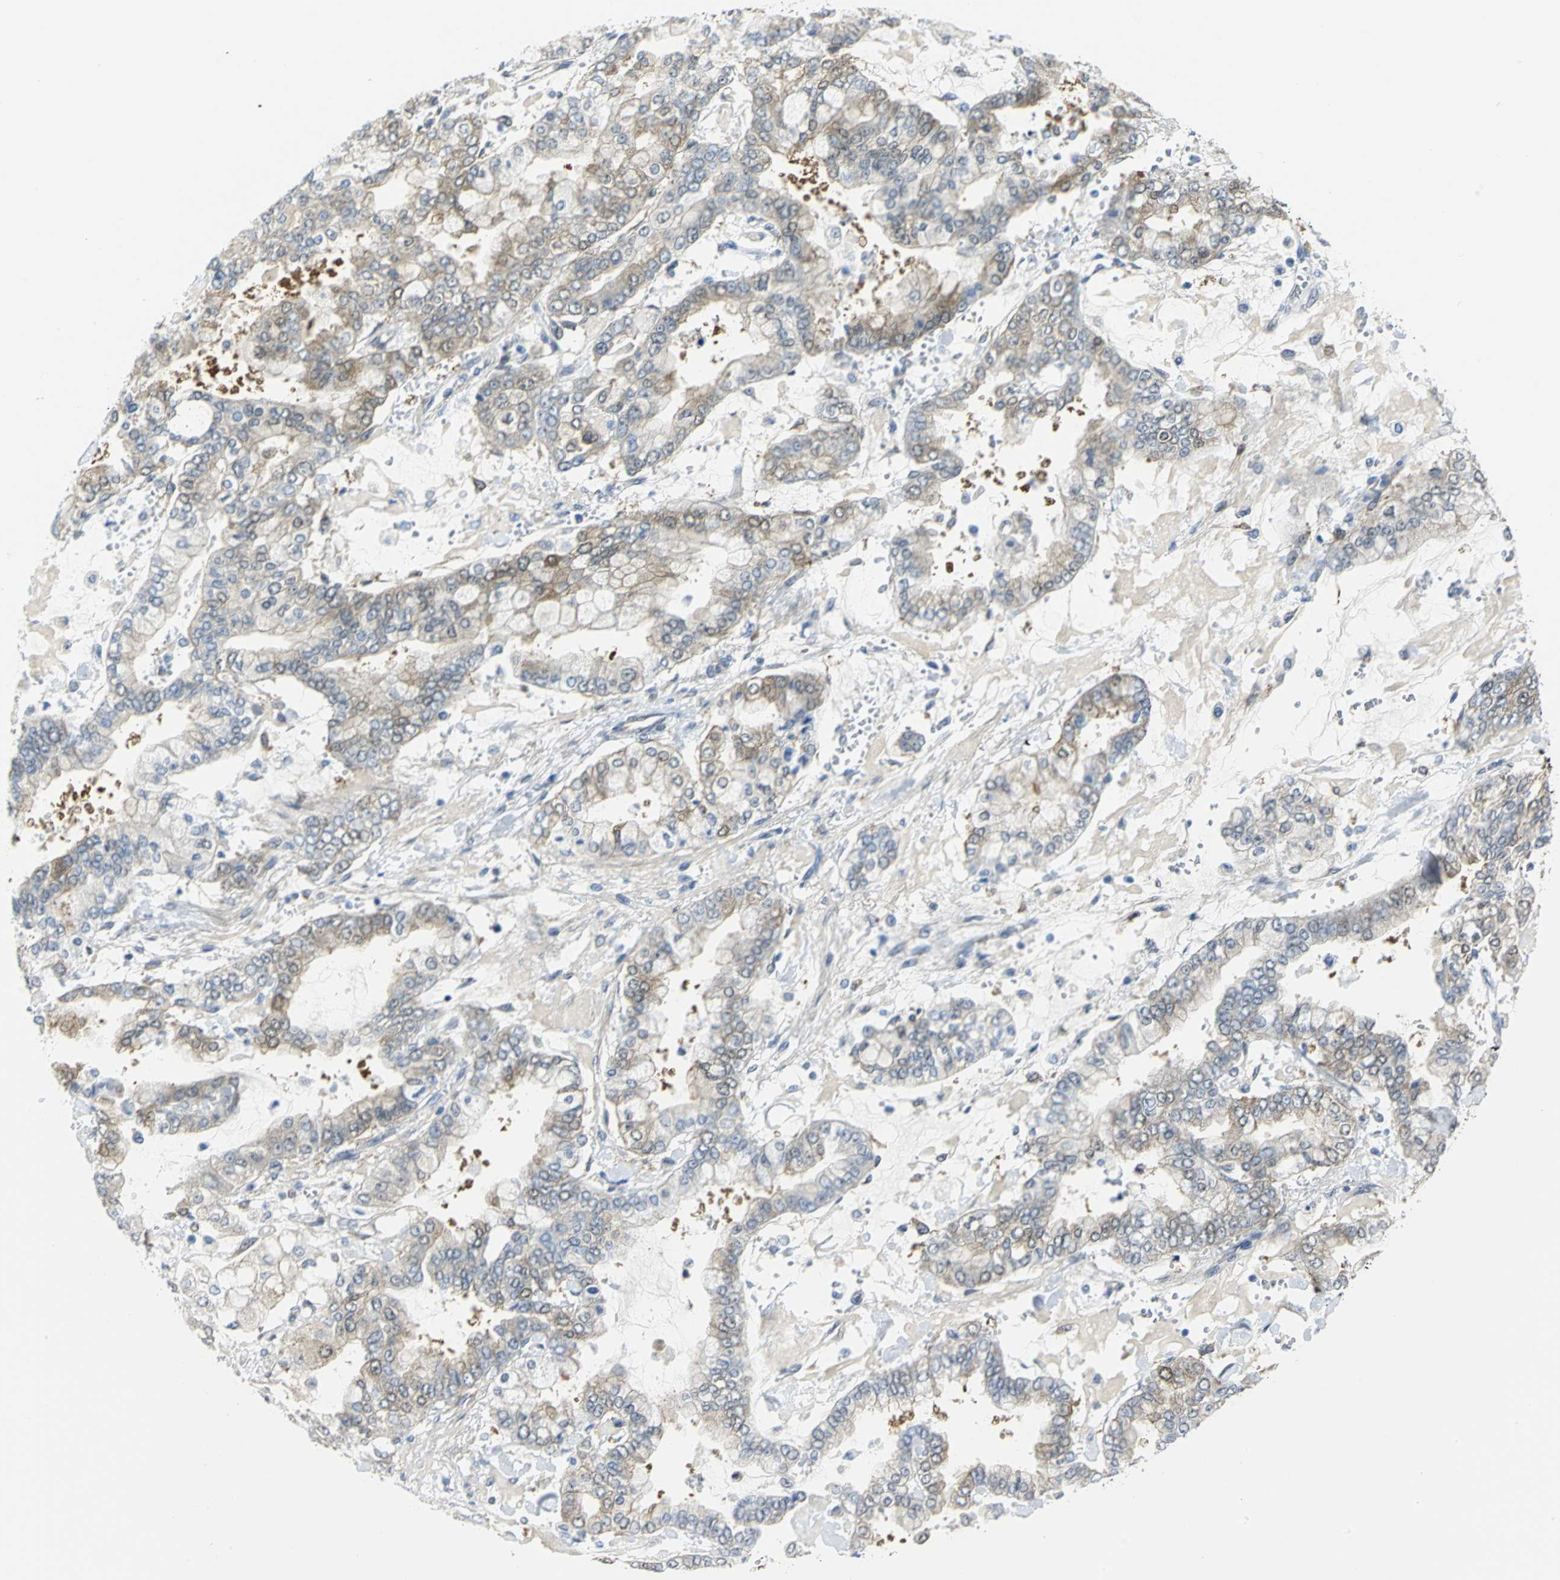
{"staining": {"intensity": "weak", "quantity": "25%-75%", "location": "cytoplasmic/membranous"}, "tissue": "stomach cancer", "cell_type": "Tumor cells", "image_type": "cancer", "snomed": [{"axis": "morphology", "description": "Normal tissue, NOS"}, {"axis": "morphology", "description": "Adenocarcinoma, NOS"}, {"axis": "topography", "description": "Stomach, upper"}, {"axis": "topography", "description": "Stomach"}], "caption": "This micrograph shows immunohistochemistry staining of stomach adenocarcinoma, with low weak cytoplasmic/membranous expression in about 25%-75% of tumor cells.", "gene": "PGM3", "patient": {"sex": "male", "age": 76}}